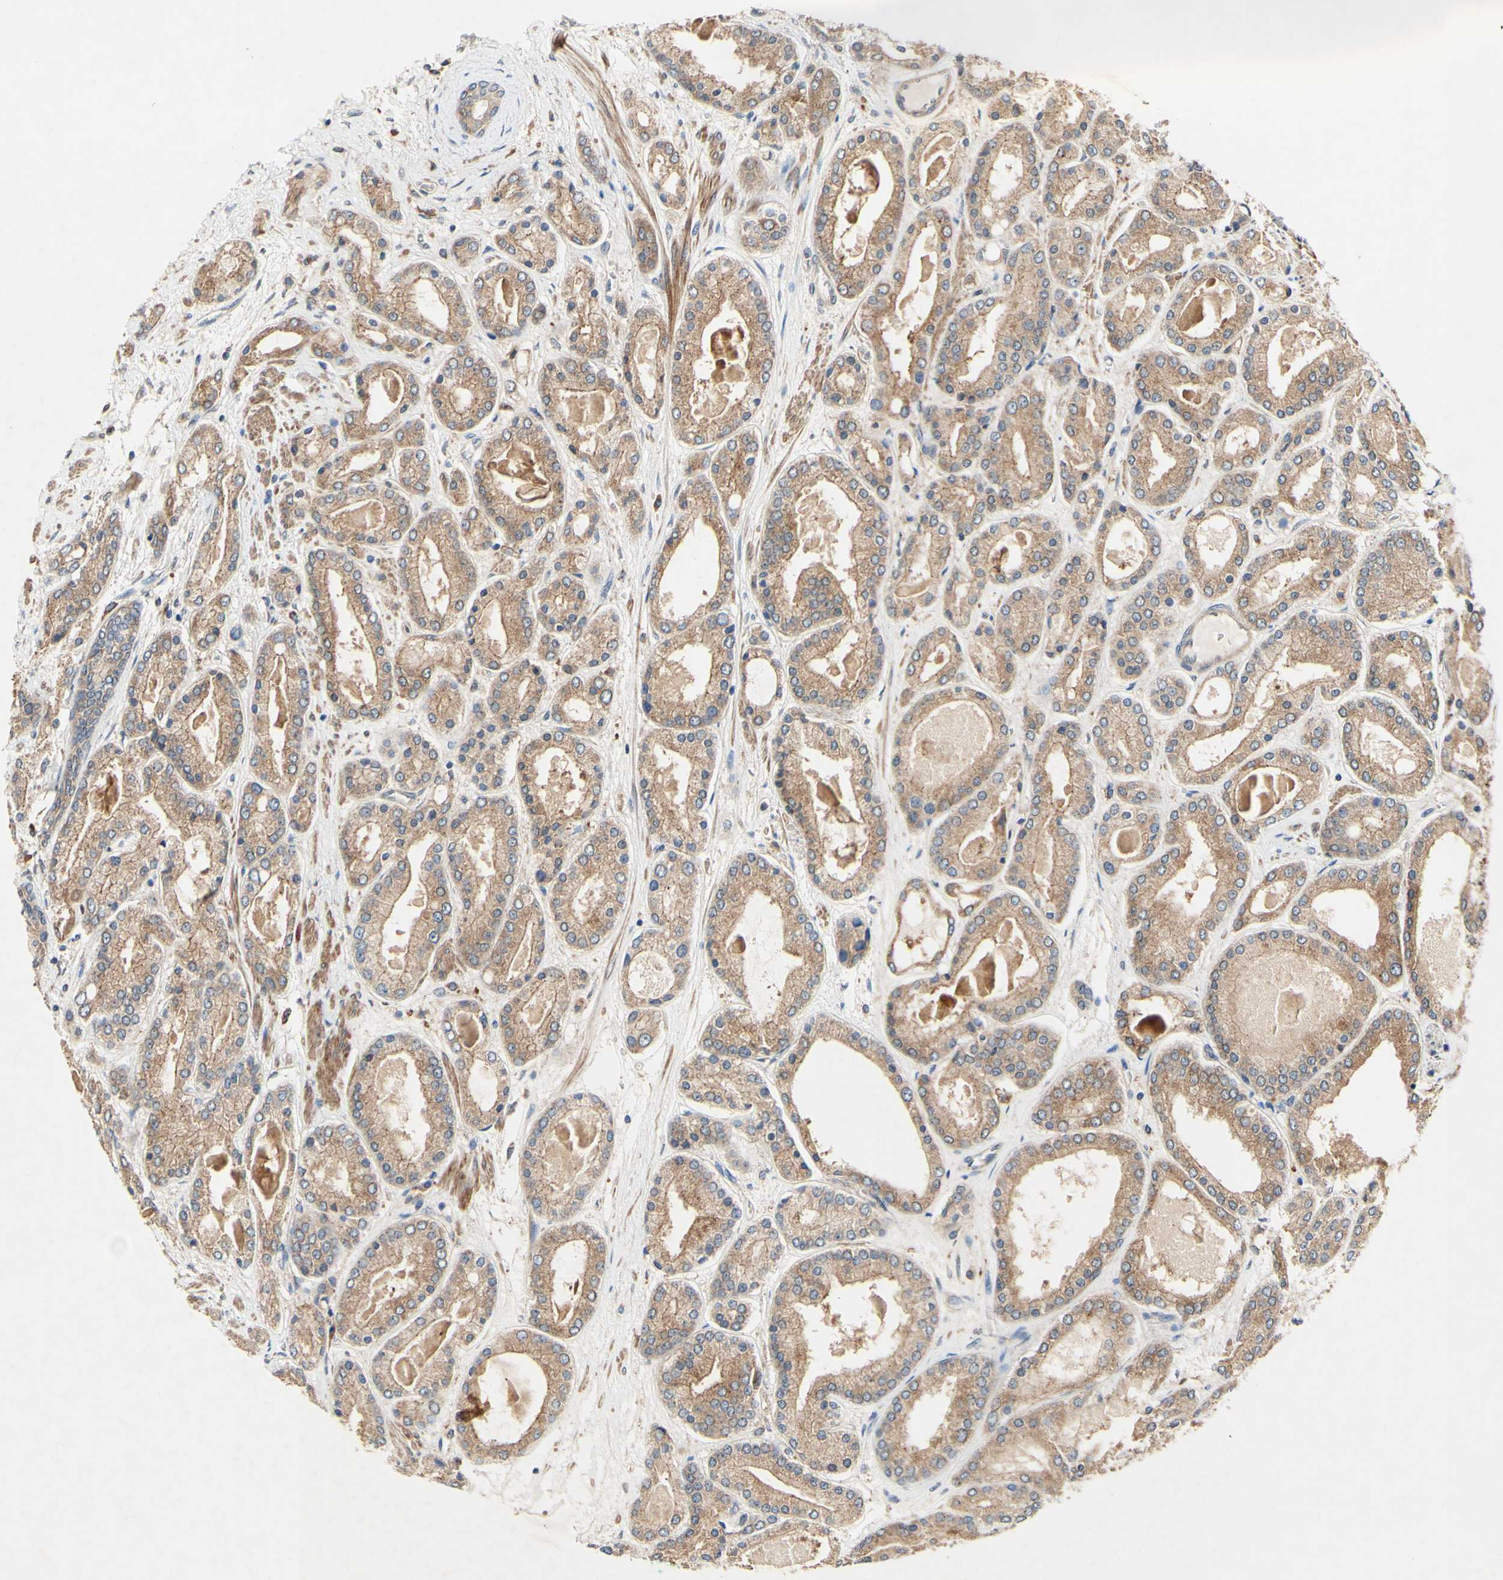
{"staining": {"intensity": "moderate", "quantity": ">75%", "location": "cytoplasmic/membranous"}, "tissue": "prostate cancer", "cell_type": "Tumor cells", "image_type": "cancer", "snomed": [{"axis": "morphology", "description": "Adenocarcinoma, High grade"}, {"axis": "topography", "description": "Prostate"}], "caption": "Protein expression analysis of high-grade adenocarcinoma (prostate) displays moderate cytoplasmic/membranous expression in about >75% of tumor cells.", "gene": "PDGFB", "patient": {"sex": "male", "age": 59}}